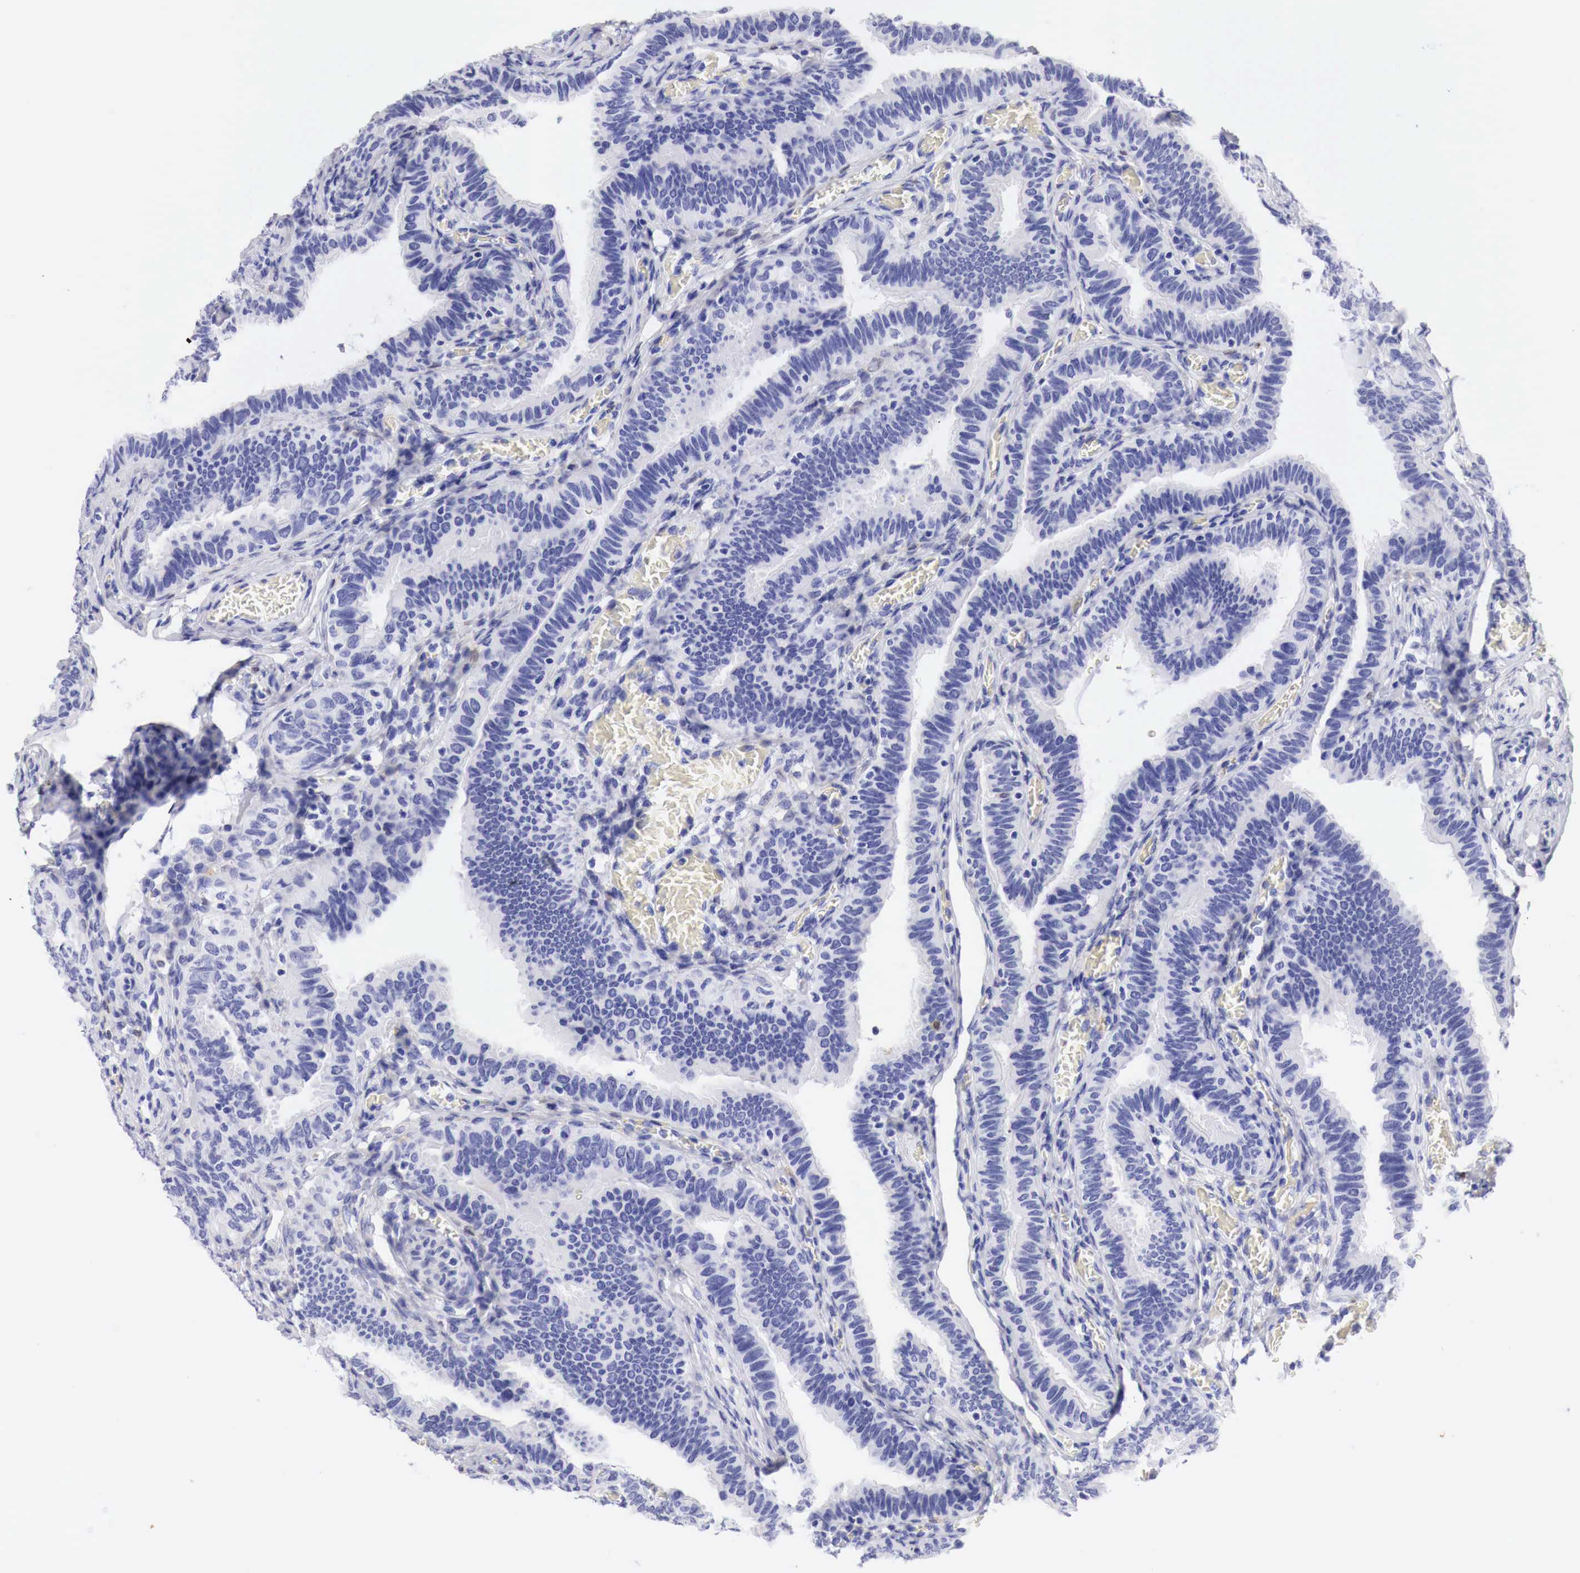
{"staining": {"intensity": "negative", "quantity": "none", "location": "none"}, "tissue": "fallopian tube", "cell_type": "Glandular cells", "image_type": "normal", "snomed": [{"axis": "morphology", "description": "Normal tissue, NOS"}, {"axis": "topography", "description": "Vagina"}, {"axis": "topography", "description": "Fallopian tube"}], "caption": "DAB immunohistochemical staining of normal human fallopian tube displays no significant expression in glandular cells.", "gene": "CDKN2A", "patient": {"sex": "female", "age": 38}}